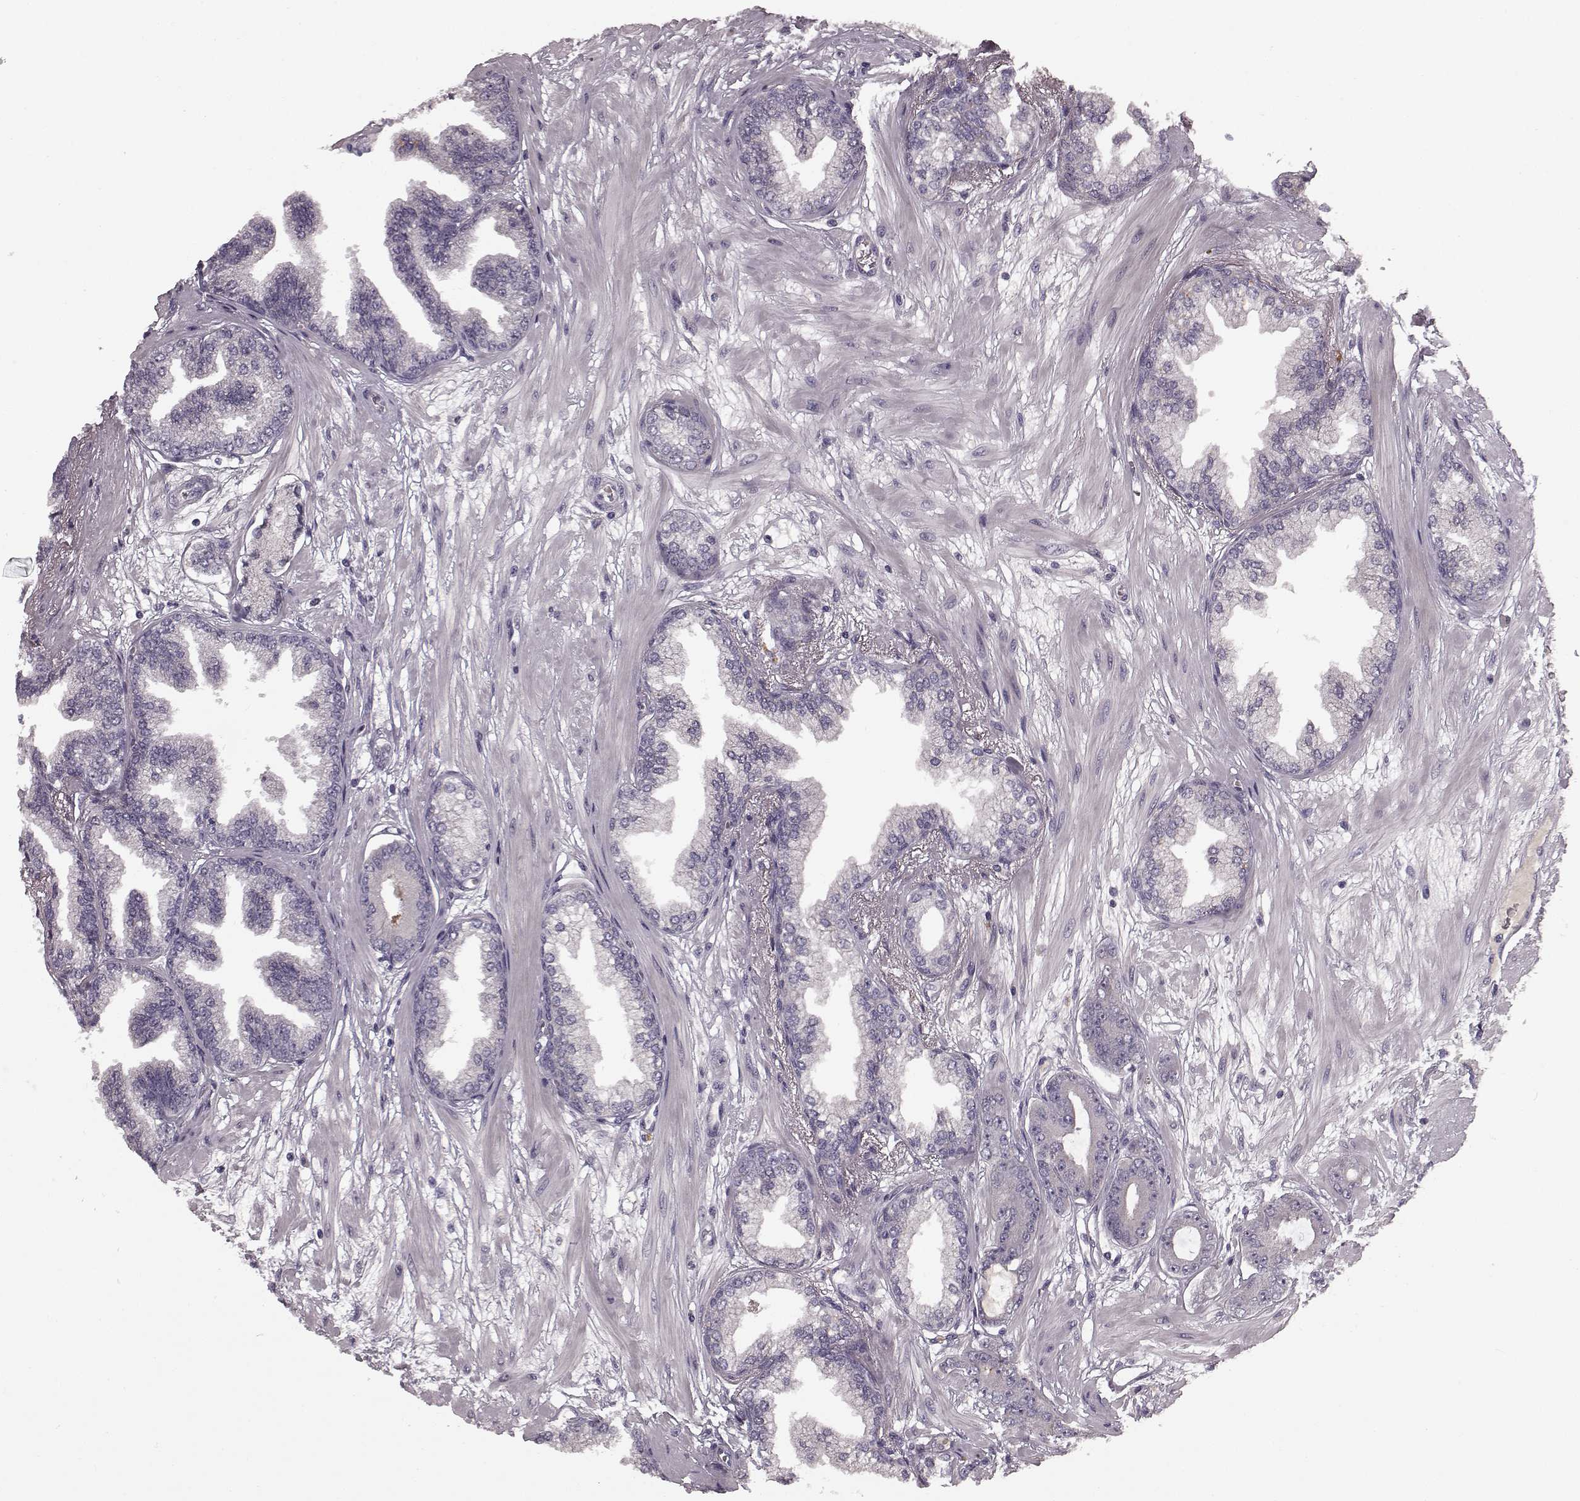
{"staining": {"intensity": "negative", "quantity": "none", "location": "none"}, "tissue": "prostate cancer", "cell_type": "Tumor cells", "image_type": "cancer", "snomed": [{"axis": "morphology", "description": "Adenocarcinoma, Low grade"}, {"axis": "topography", "description": "Prostate"}], "caption": "Micrograph shows no protein staining in tumor cells of low-grade adenocarcinoma (prostate) tissue.", "gene": "SLC22A18", "patient": {"sex": "male", "age": 64}}